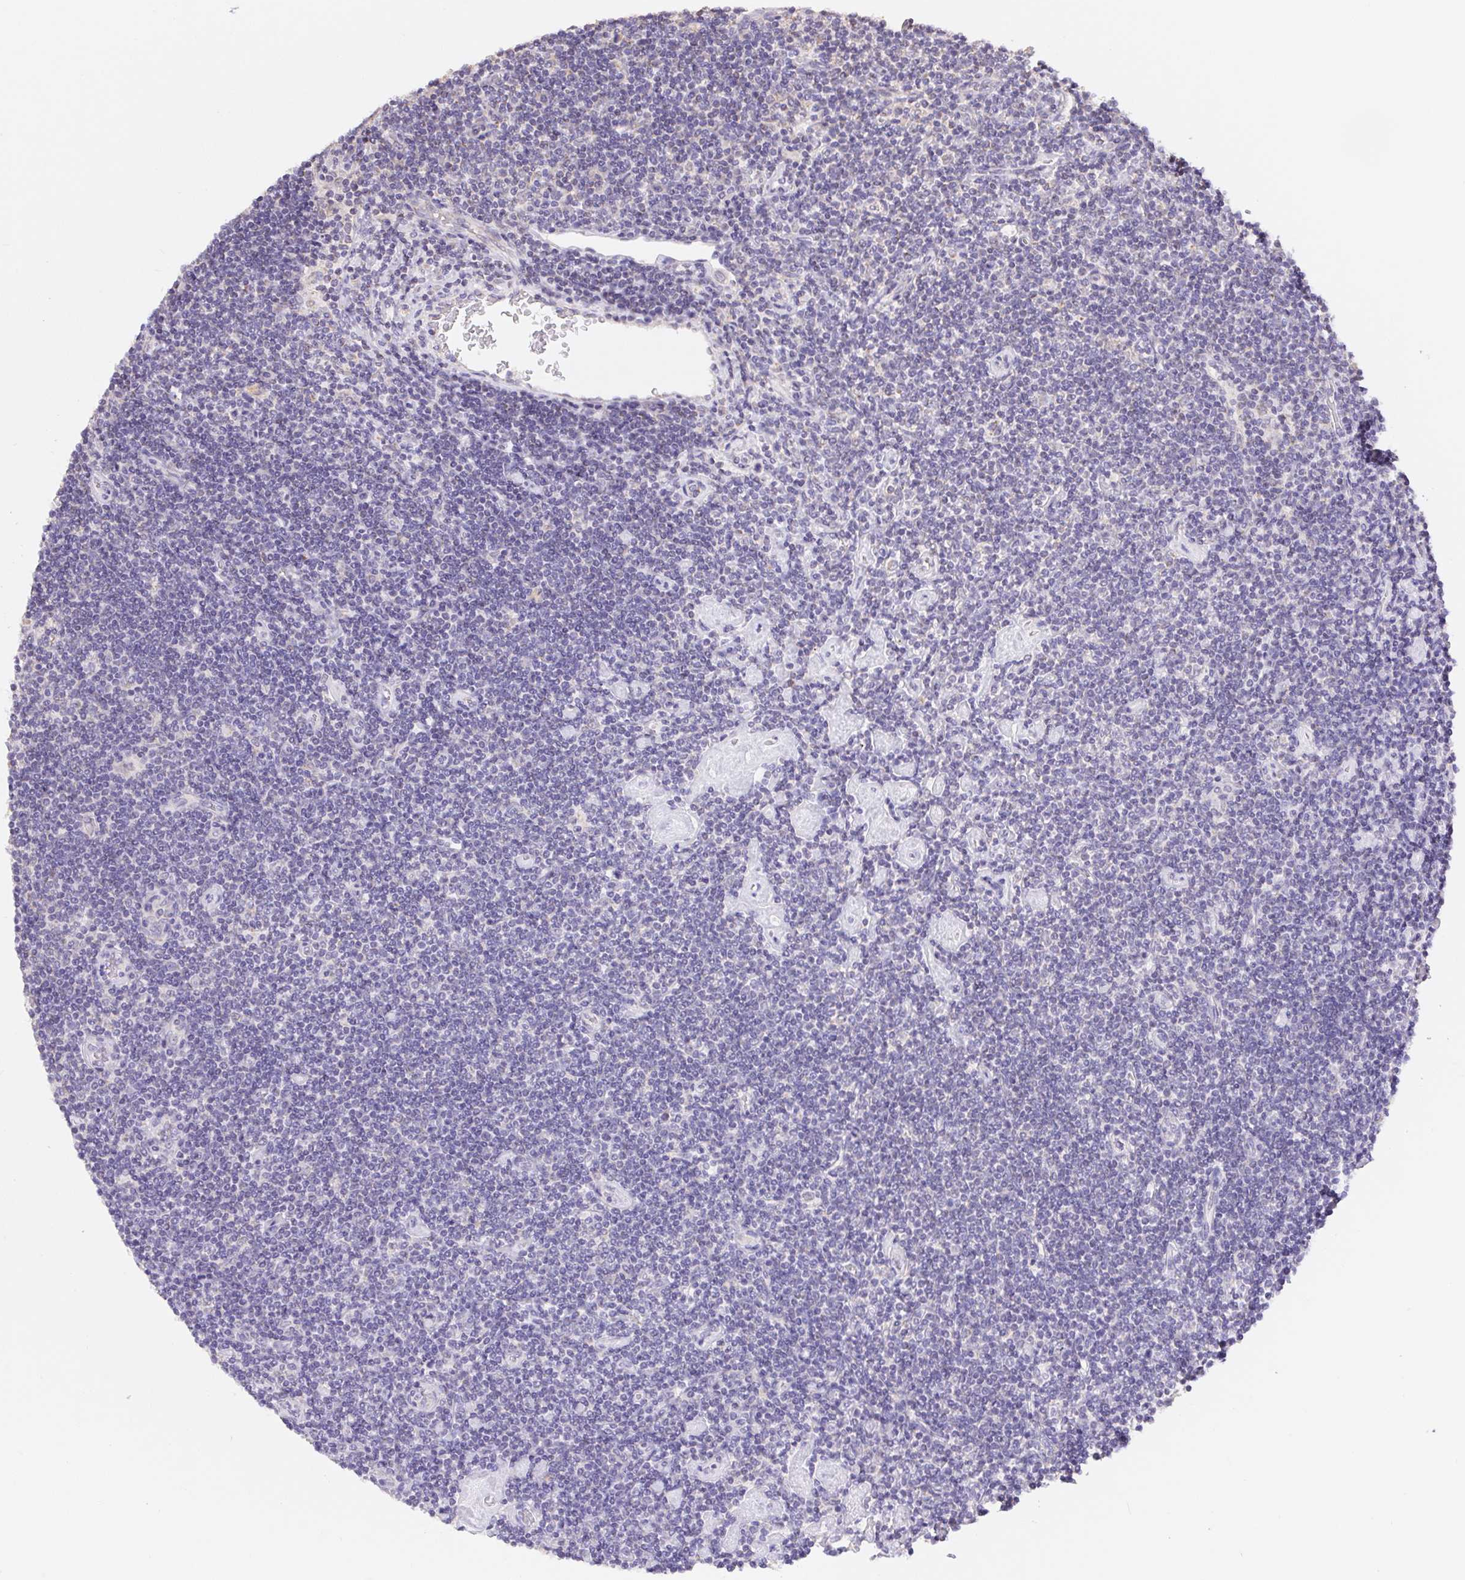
{"staining": {"intensity": "negative", "quantity": "none", "location": "none"}, "tissue": "lymphoma", "cell_type": "Tumor cells", "image_type": "cancer", "snomed": [{"axis": "morphology", "description": "Hodgkin's disease, NOS"}, {"axis": "topography", "description": "Lymph node"}], "caption": "There is no significant expression in tumor cells of Hodgkin's disease.", "gene": "FKBP6", "patient": {"sex": "male", "age": 40}}